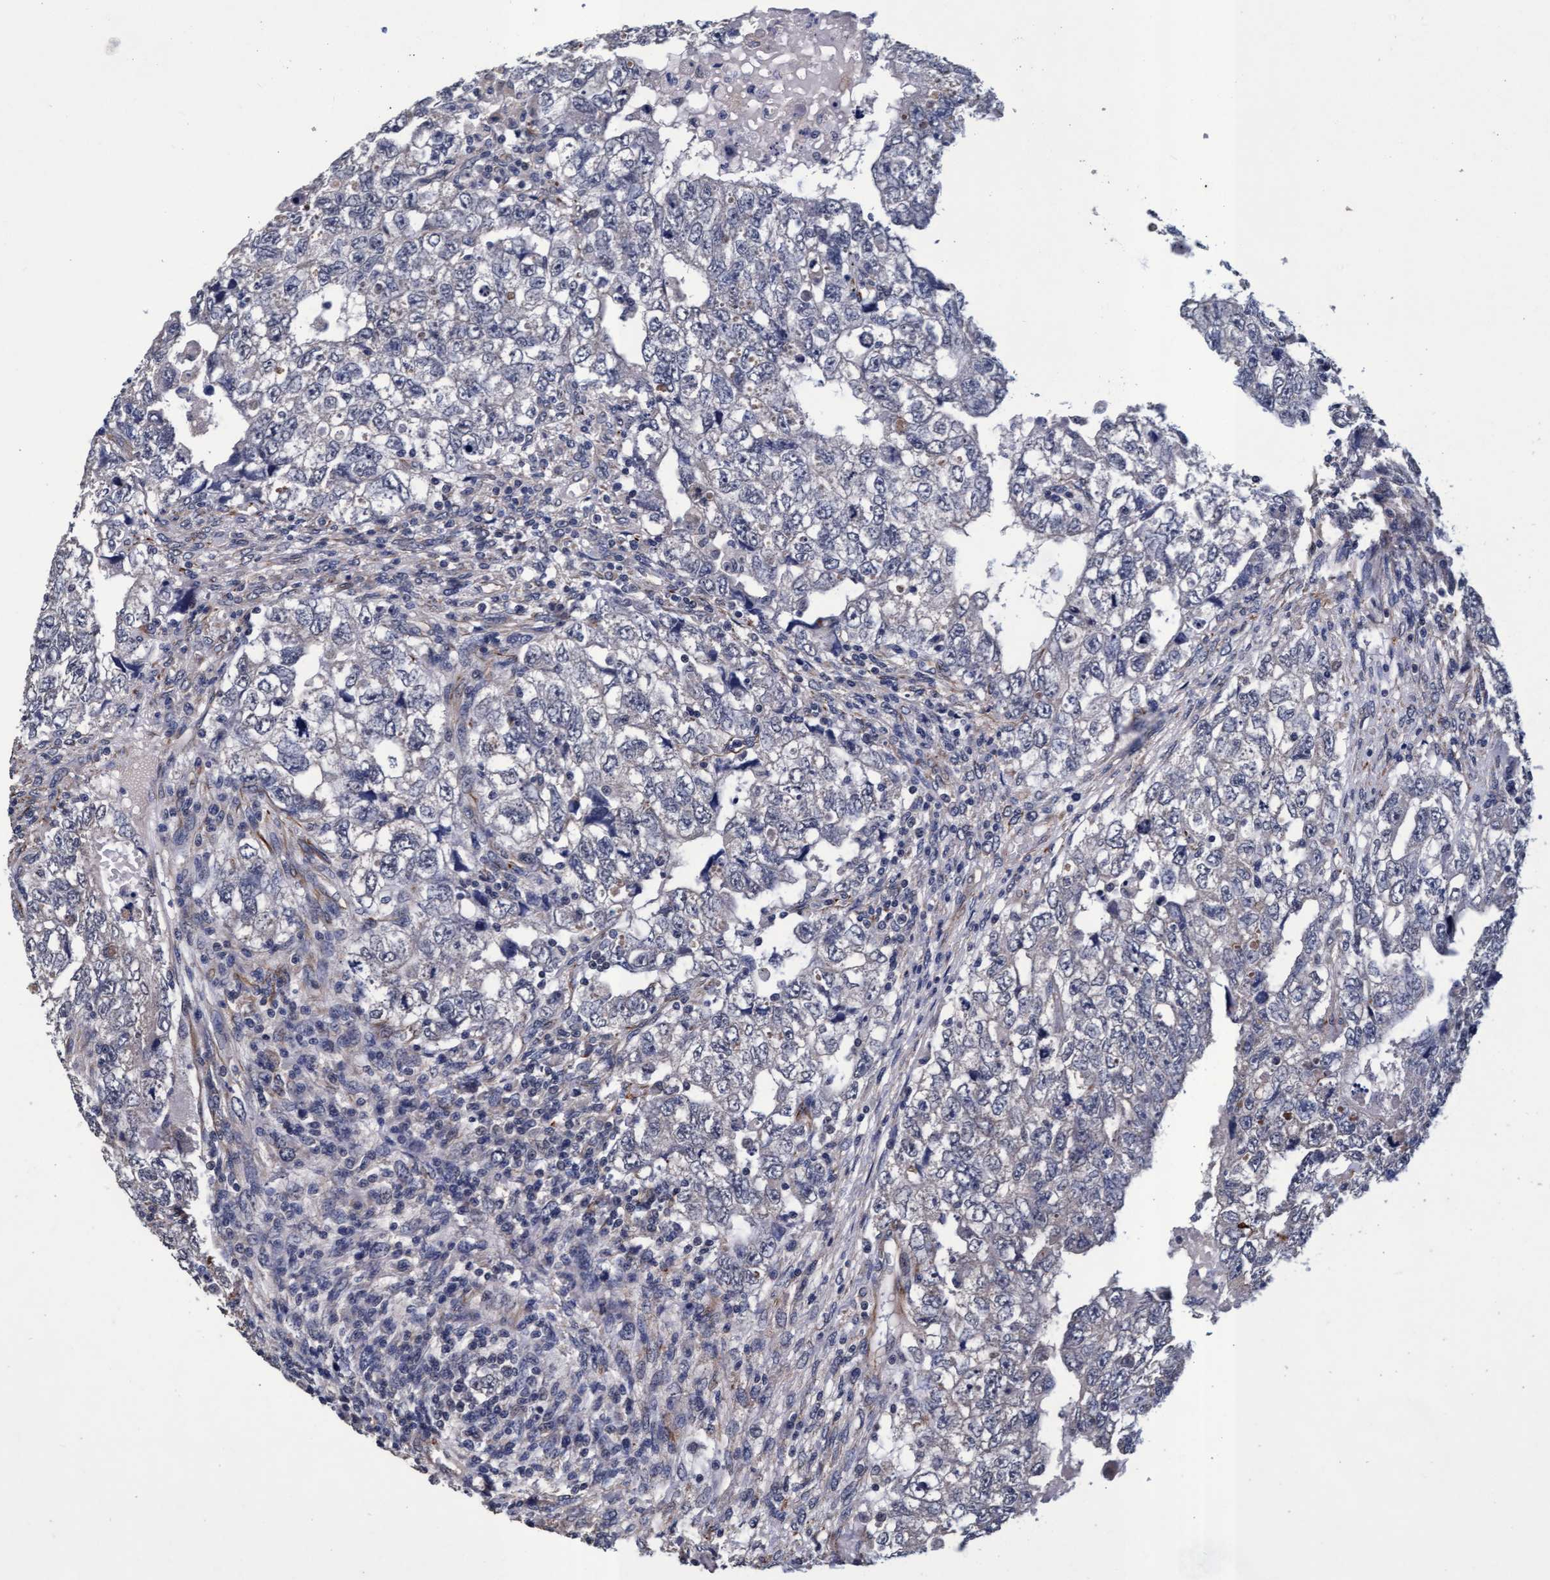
{"staining": {"intensity": "negative", "quantity": "none", "location": "none"}, "tissue": "testis cancer", "cell_type": "Tumor cells", "image_type": "cancer", "snomed": [{"axis": "morphology", "description": "Carcinoma, Embryonal, NOS"}, {"axis": "topography", "description": "Testis"}], "caption": "This histopathology image is of testis cancer stained with immunohistochemistry (IHC) to label a protein in brown with the nuclei are counter-stained blue. There is no positivity in tumor cells. The staining is performed using DAB brown chromogen with nuclei counter-stained in using hematoxylin.", "gene": "CPQ", "patient": {"sex": "male", "age": 36}}